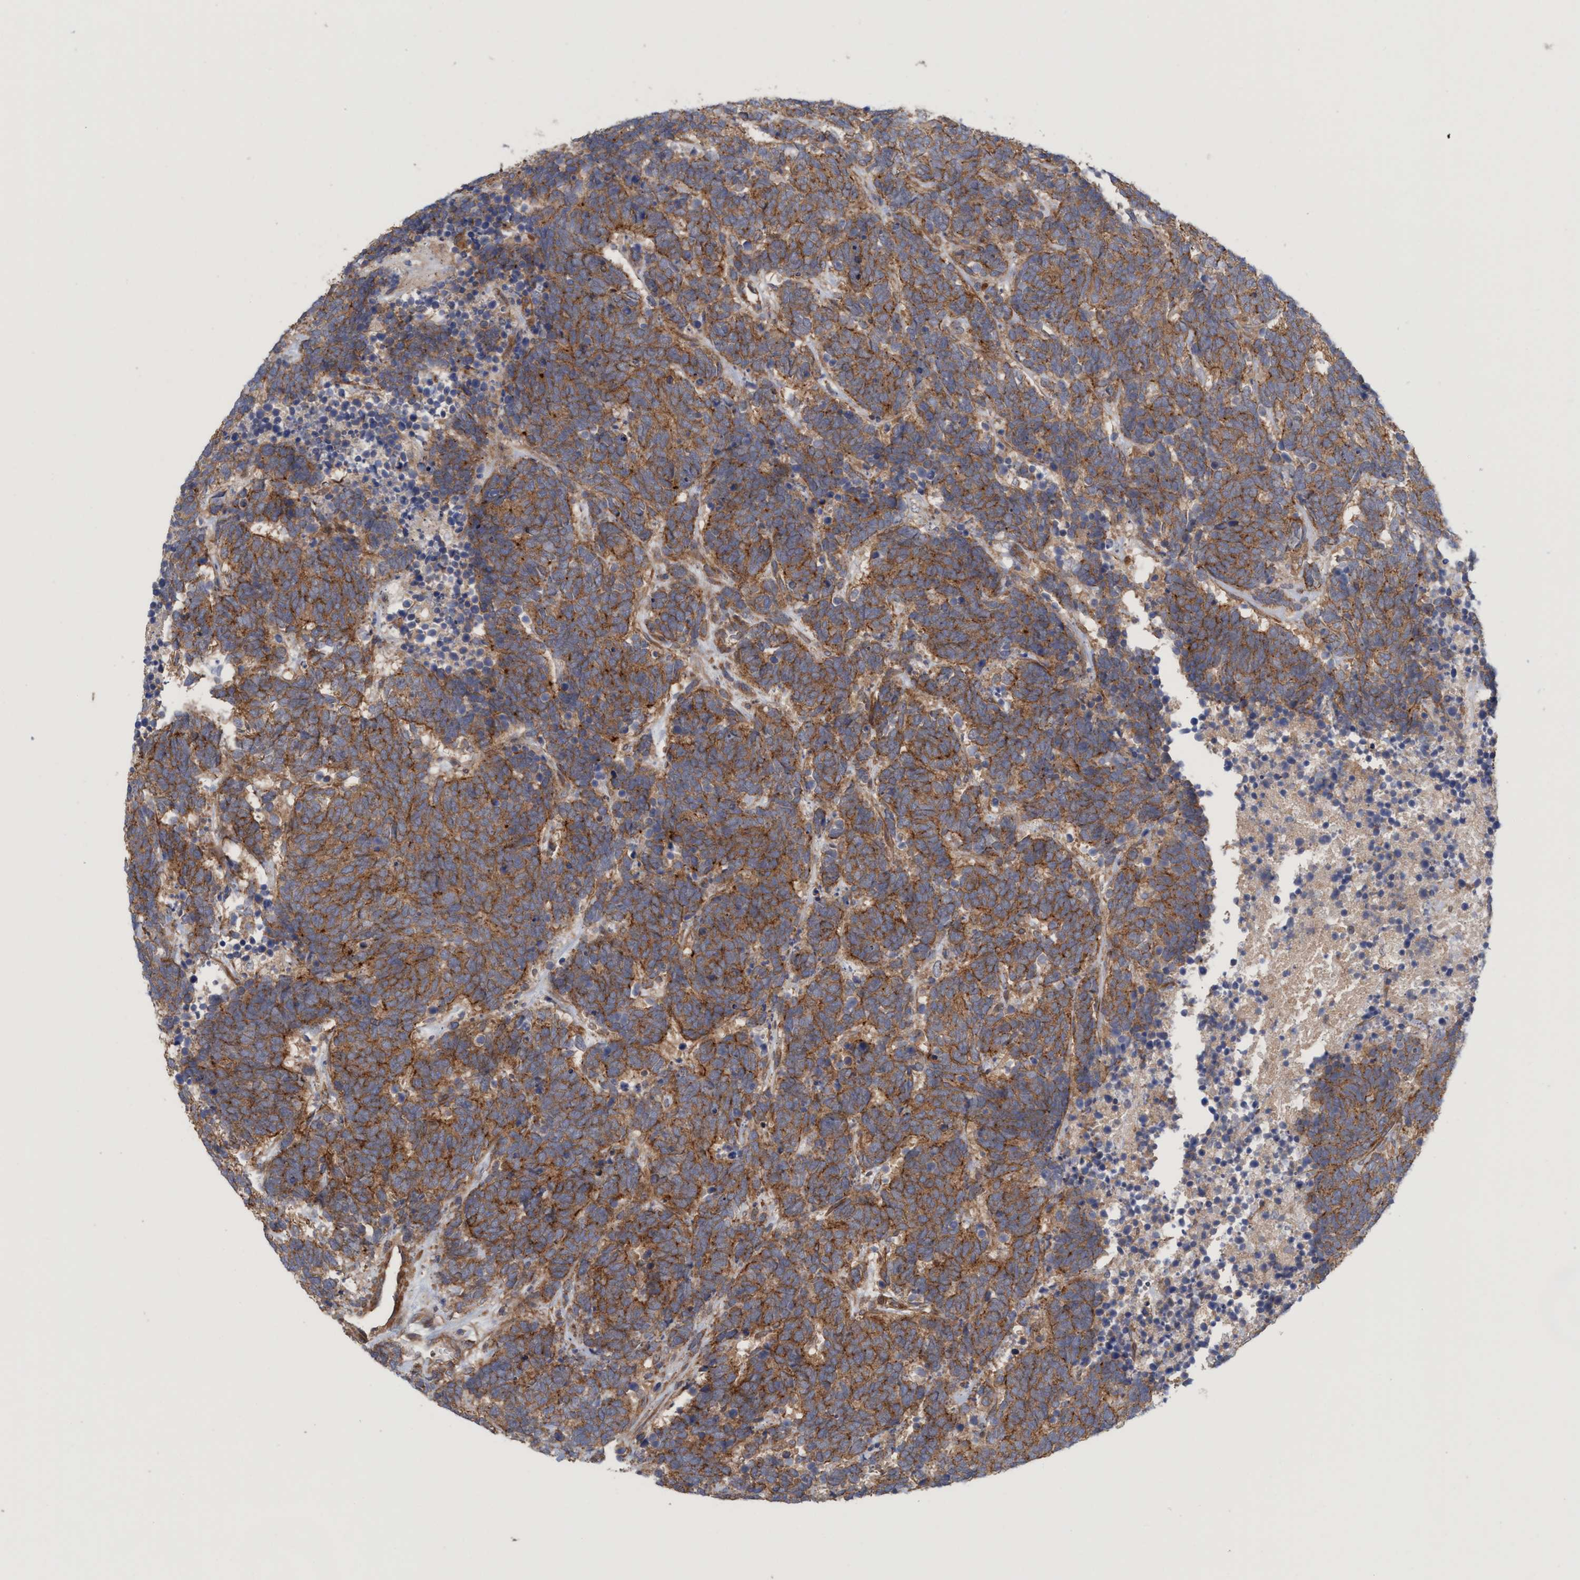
{"staining": {"intensity": "strong", "quantity": ">75%", "location": "cytoplasmic/membranous"}, "tissue": "carcinoid", "cell_type": "Tumor cells", "image_type": "cancer", "snomed": [{"axis": "morphology", "description": "Carcinoma, NOS"}, {"axis": "morphology", "description": "Carcinoid, malignant, NOS"}, {"axis": "topography", "description": "Urinary bladder"}], "caption": "A histopathology image of human carcinoma stained for a protein exhibits strong cytoplasmic/membranous brown staining in tumor cells. (DAB IHC, brown staining for protein, blue staining for nuclei).", "gene": "SPECC1", "patient": {"sex": "male", "age": 57}}